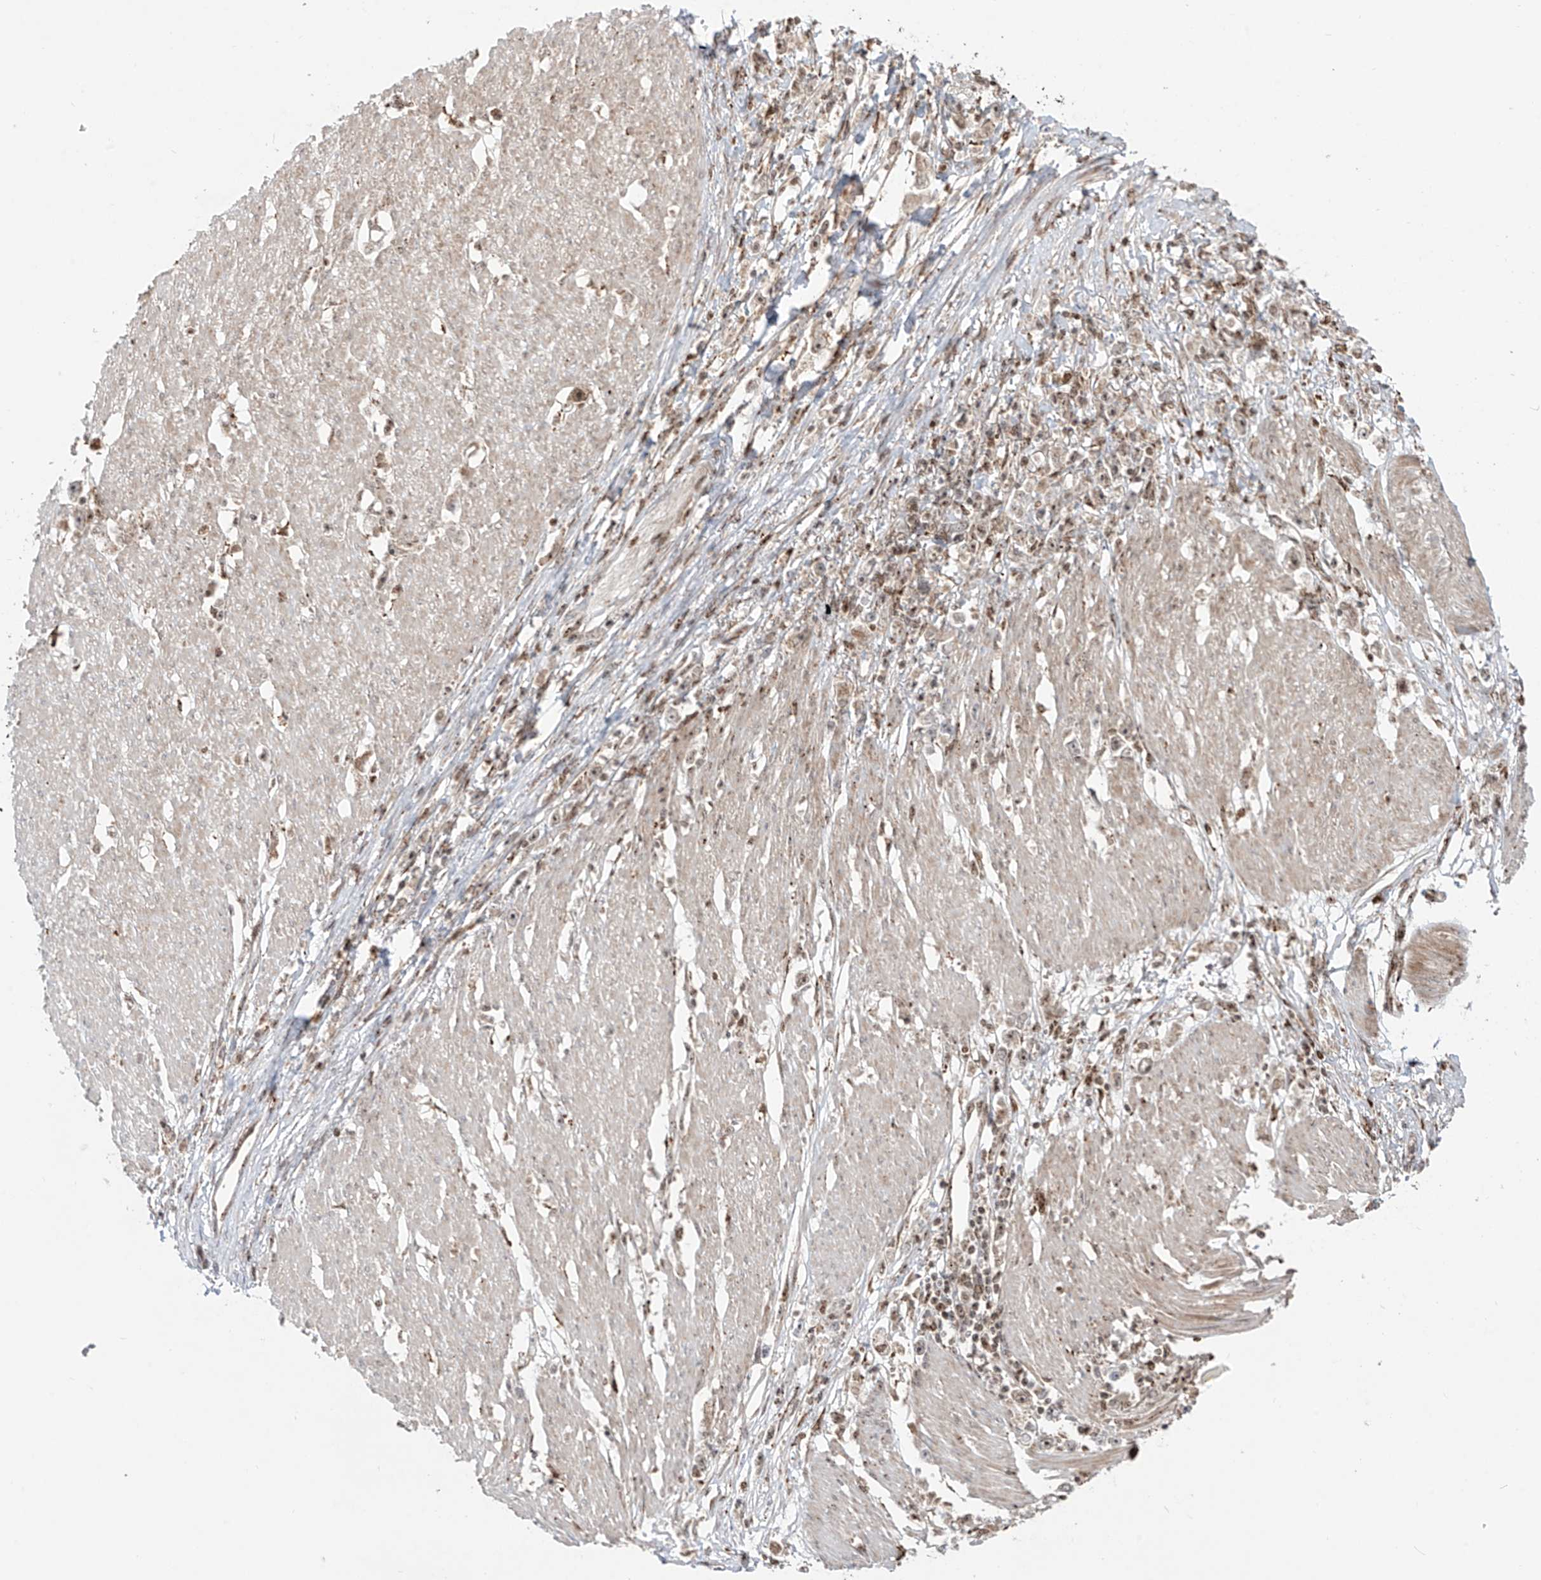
{"staining": {"intensity": "weak", "quantity": ">75%", "location": "cytoplasmic/membranous,nuclear"}, "tissue": "stomach cancer", "cell_type": "Tumor cells", "image_type": "cancer", "snomed": [{"axis": "morphology", "description": "Adenocarcinoma, NOS"}, {"axis": "topography", "description": "Stomach"}], "caption": "There is low levels of weak cytoplasmic/membranous and nuclear expression in tumor cells of stomach adenocarcinoma, as demonstrated by immunohistochemical staining (brown color).", "gene": "ZBTB8A", "patient": {"sex": "female", "age": 59}}